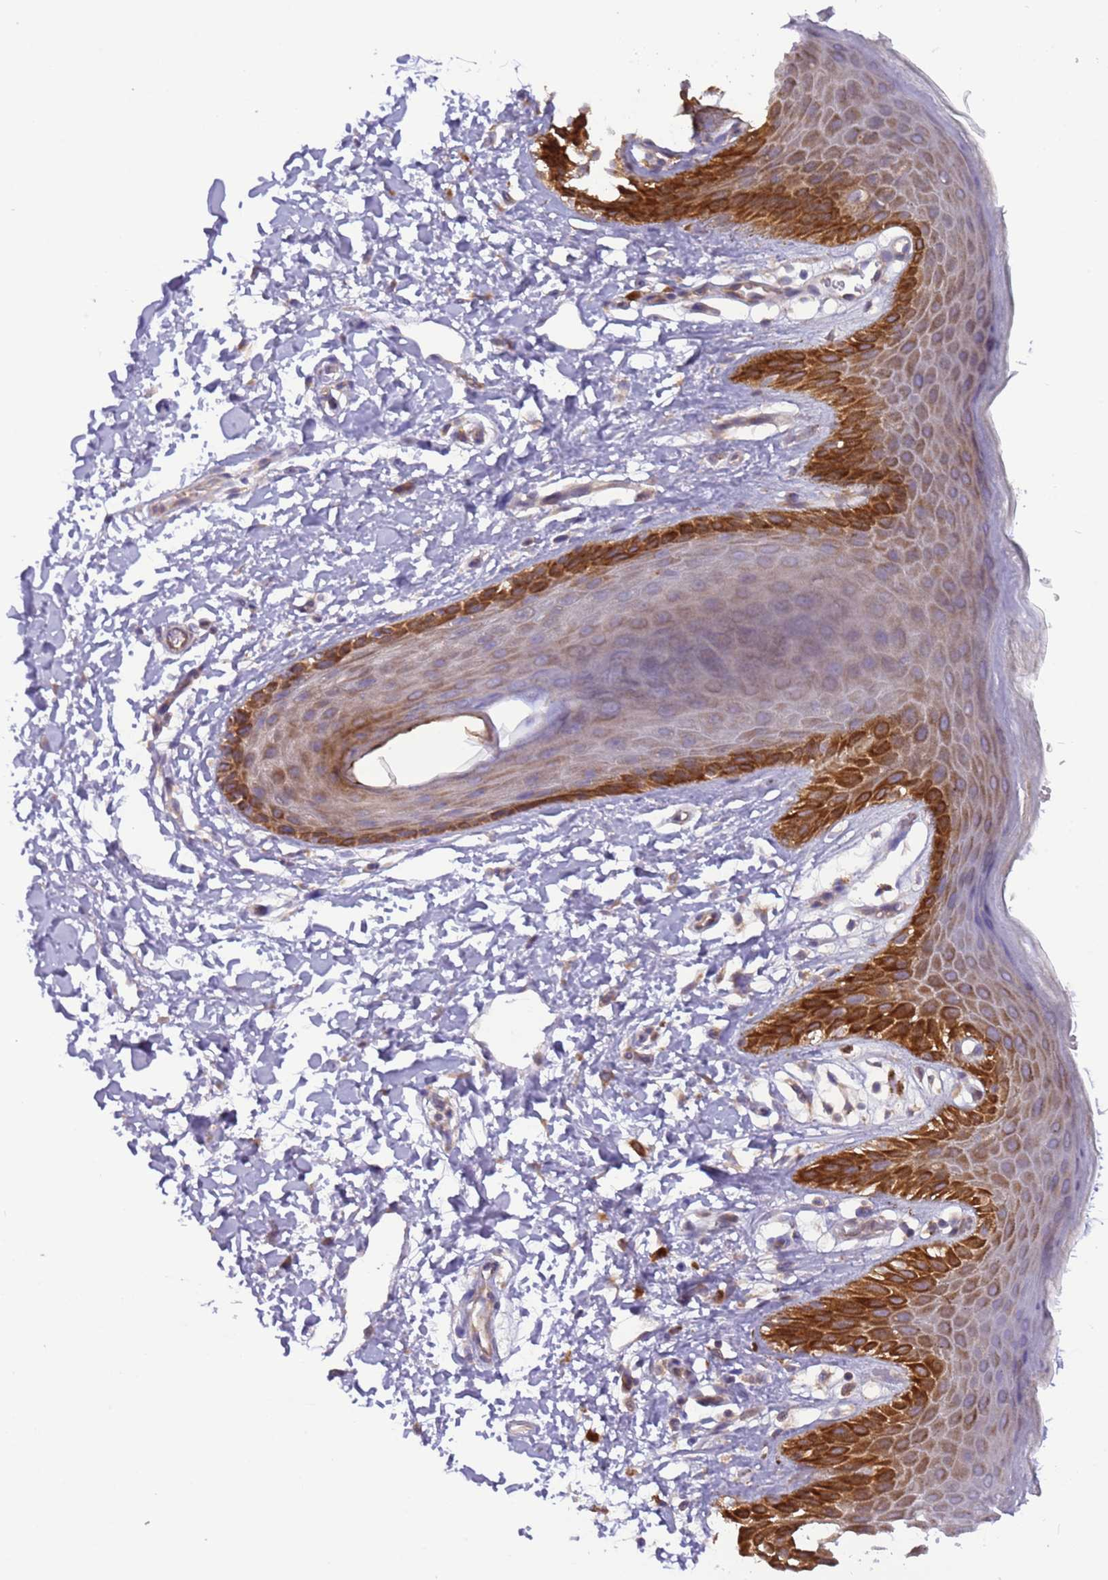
{"staining": {"intensity": "strong", "quantity": "<25%", "location": "cytoplasmic/membranous"}, "tissue": "skin", "cell_type": "Epidermal cells", "image_type": "normal", "snomed": [{"axis": "morphology", "description": "Normal tissue, NOS"}, {"axis": "topography", "description": "Anal"}], "caption": "Immunohistochemical staining of benign skin exhibits medium levels of strong cytoplasmic/membranous positivity in about <25% of epidermal cells. The staining was performed using DAB to visualize the protein expression in brown, while the nuclei were stained in blue with hematoxylin (Magnification: 20x).", "gene": "UQCRQ", "patient": {"sex": "male", "age": 44}}